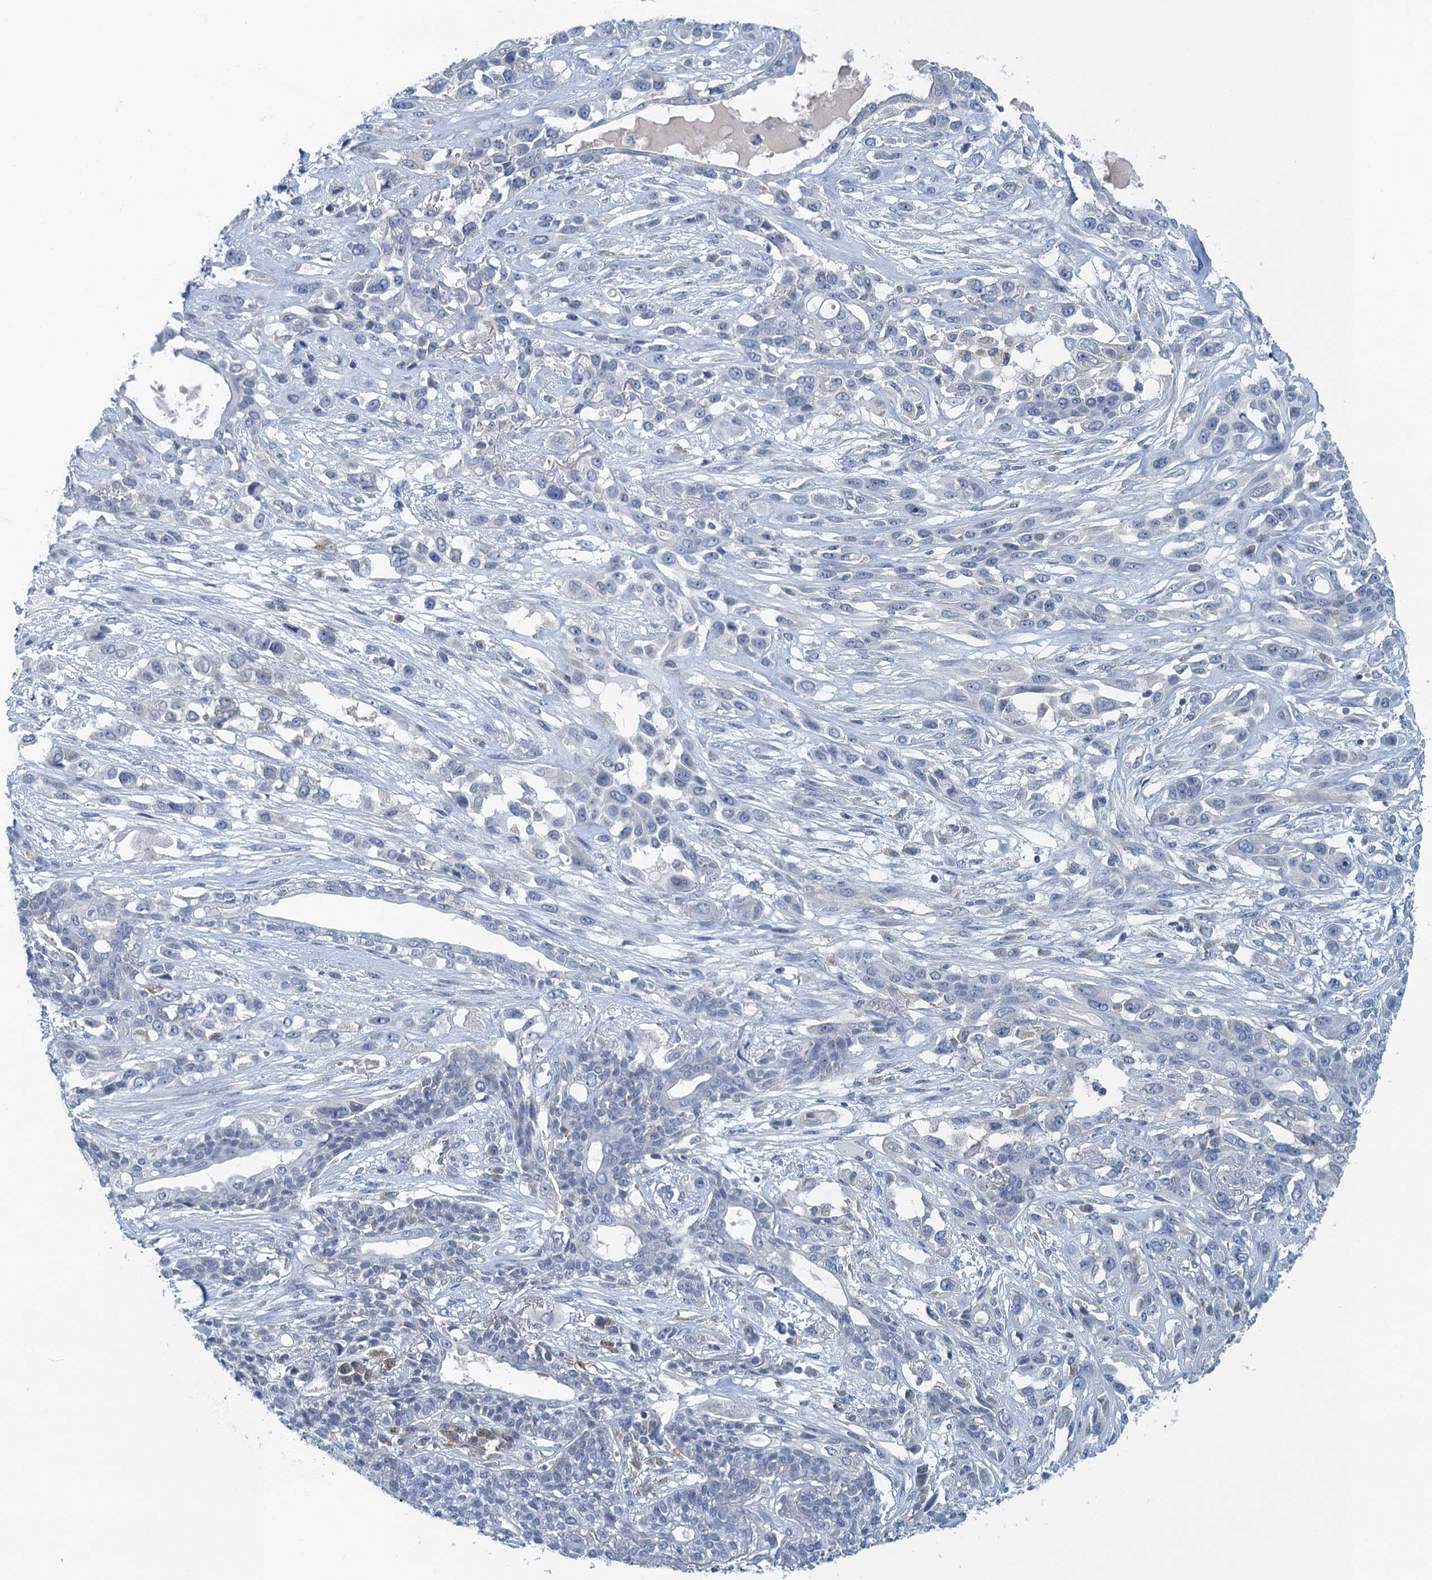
{"staining": {"intensity": "negative", "quantity": "none", "location": "none"}, "tissue": "lung cancer", "cell_type": "Tumor cells", "image_type": "cancer", "snomed": [{"axis": "morphology", "description": "Squamous cell carcinoma, NOS"}, {"axis": "topography", "description": "Lung"}], "caption": "The photomicrograph shows no staining of tumor cells in lung cancer (squamous cell carcinoma). The staining was performed using DAB (3,3'-diaminobenzidine) to visualize the protein expression in brown, while the nuclei were stained in blue with hematoxylin (Magnification: 20x).", "gene": "NCKAP1L", "patient": {"sex": "female", "age": 70}}